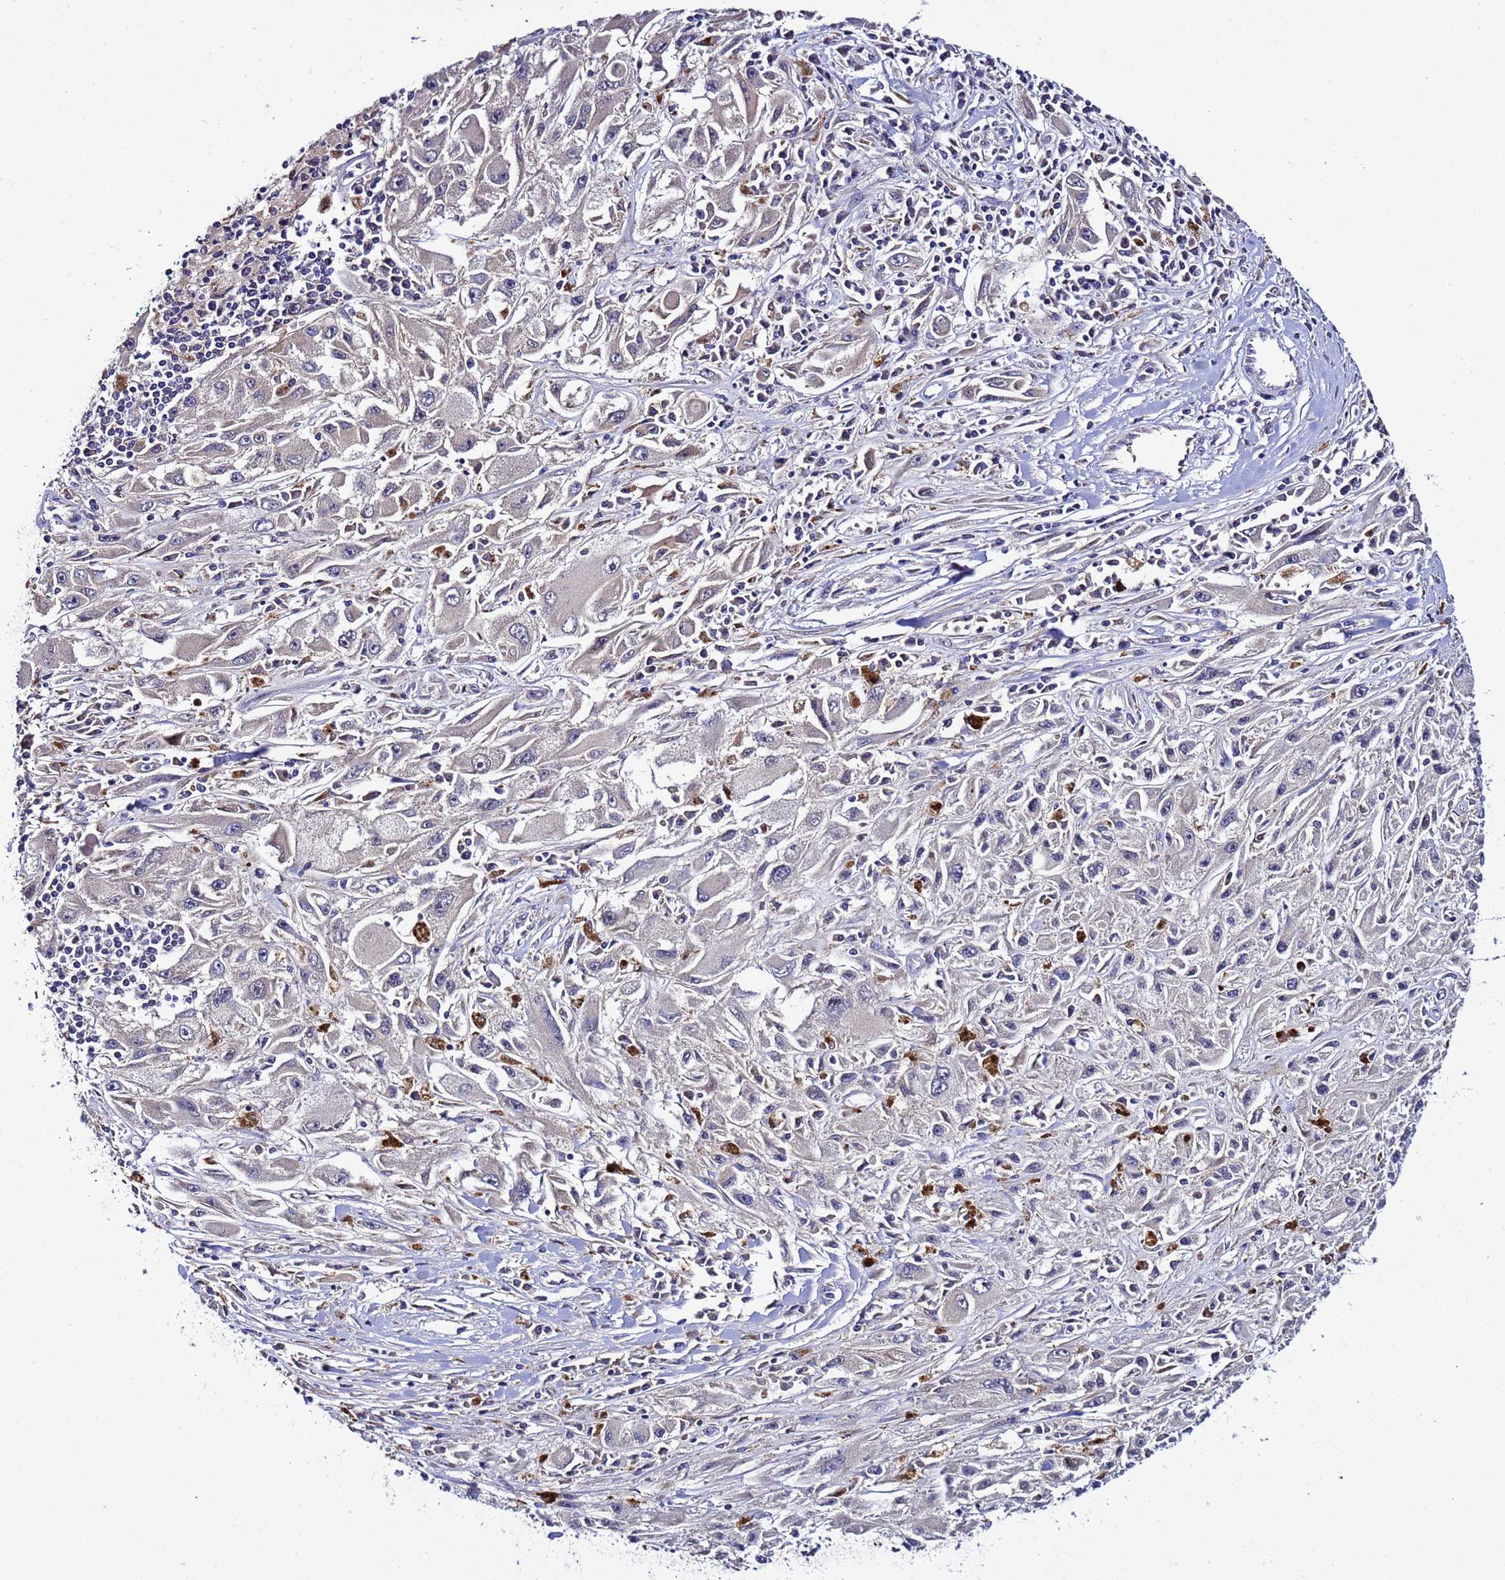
{"staining": {"intensity": "negative", "quantity": "none", "location": "none"}, "tissue": "melanoma", "cell_type": "Tumor cells", "image_type": "cancer", "snomed": [{"axis": "morphology", "description": "Malignant melanoma, Metastatic site"}, {"axis": "topography", "description": "Skin"}], "caption": "A photomicrograph of malignant melanoma (metastatic site) stained for a protein displays no brown staining in tumor cells.", "gene": "PLXDC2", "patient": {"sex": "male", "age": 53}}